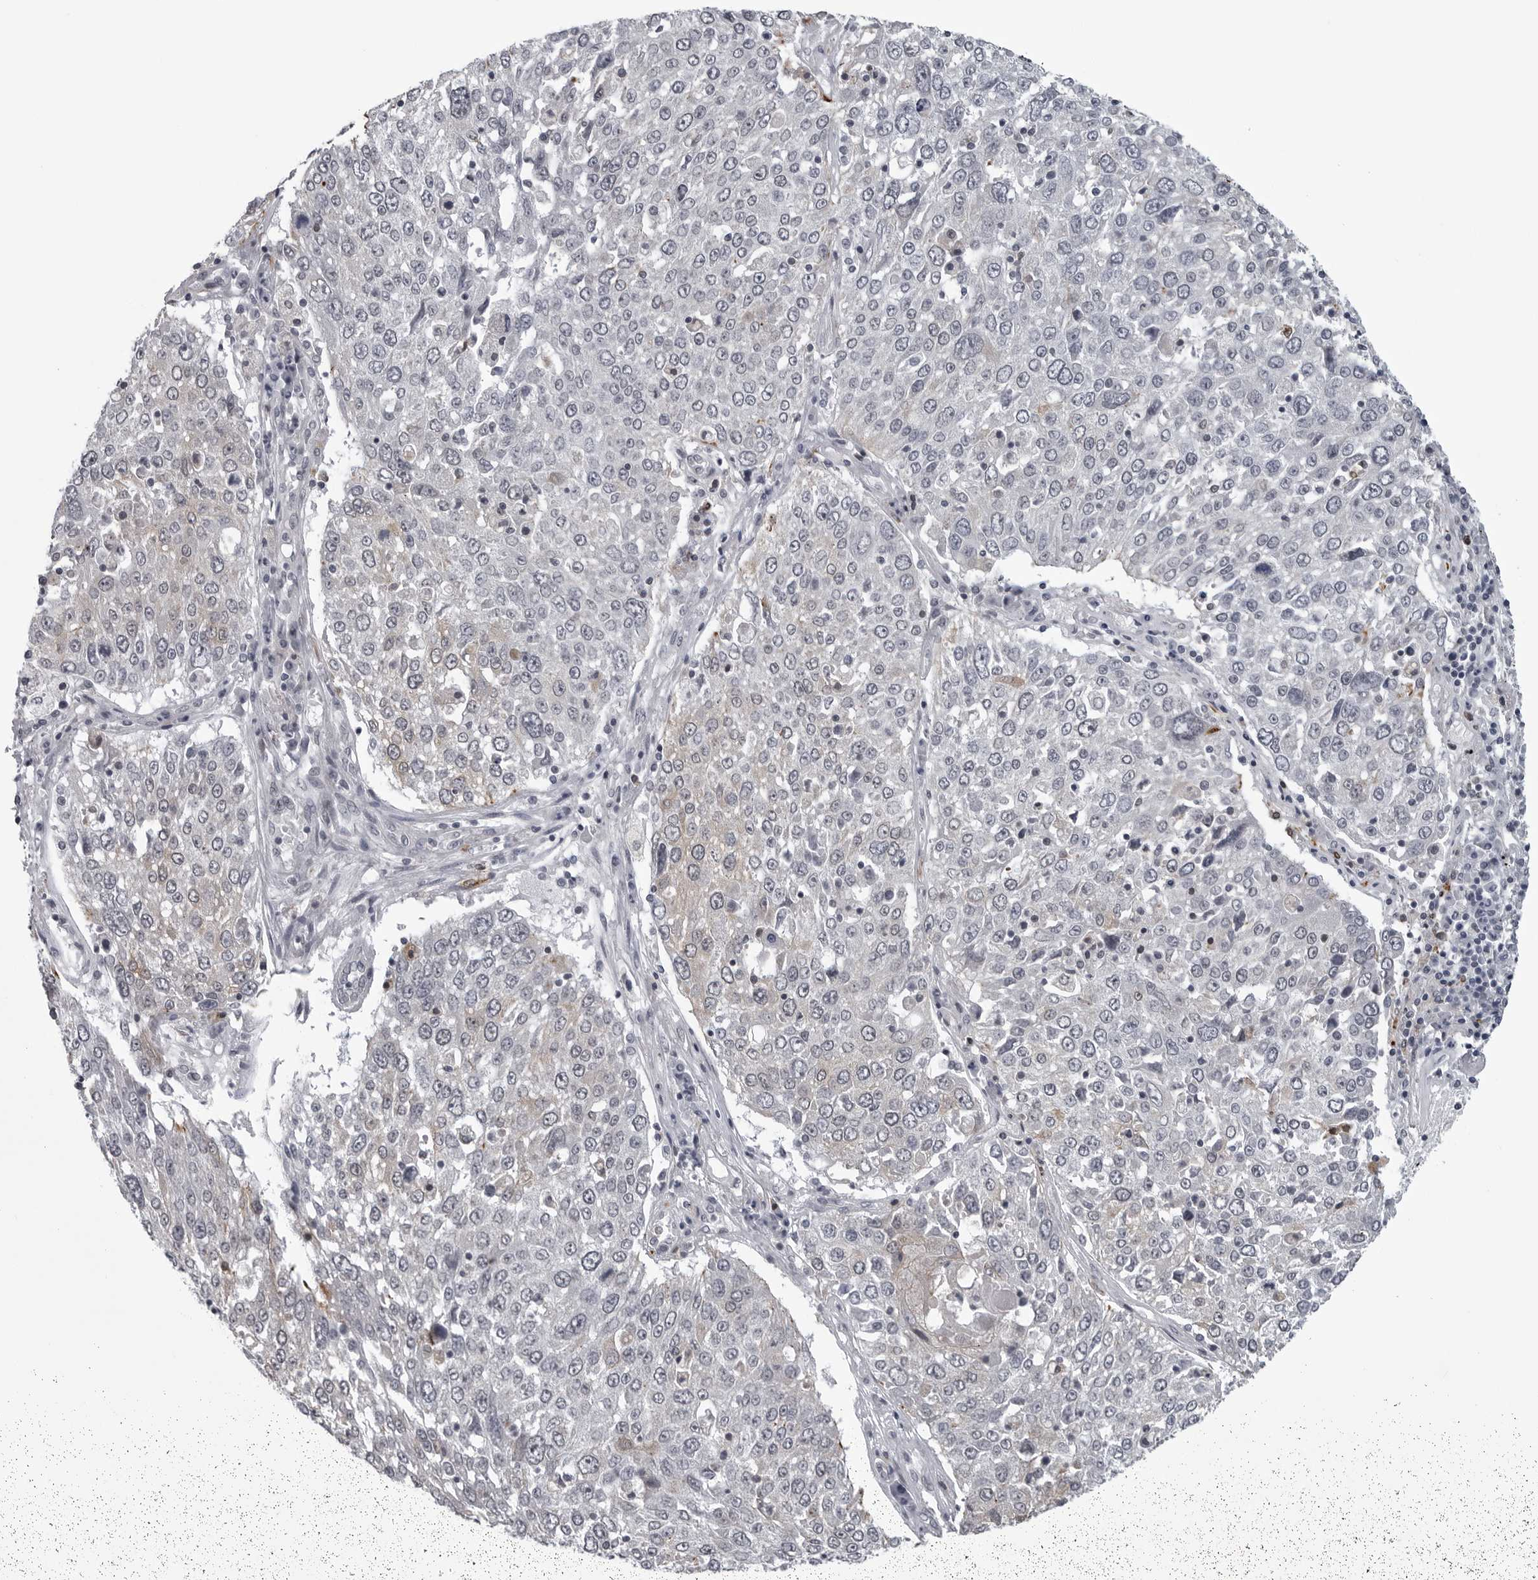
{"staining": {"intensity": "negative", "quantity": "none", "location": "none"}, "tissue": "lung cancer", "cell_type": "Tumor cells", "image_type": "cancer", "snomed": [{"axis": "morphology", "description": "Squamous cell carcinoma, NOS"}, {"axis": "topography", "description": "Lung"}], "caption": "Squamous cell carcinoma (lung) was stained to show a protein in brown. There is no significant staining in tumor cells. The staining was performed using DAB to visualize the protein expression in brown, while the nuclei were stained in blue with hematoxylin (Magnification: 20x).", "gene": "LYSMD1", "patient": {"sex": "male", "age": 65}}